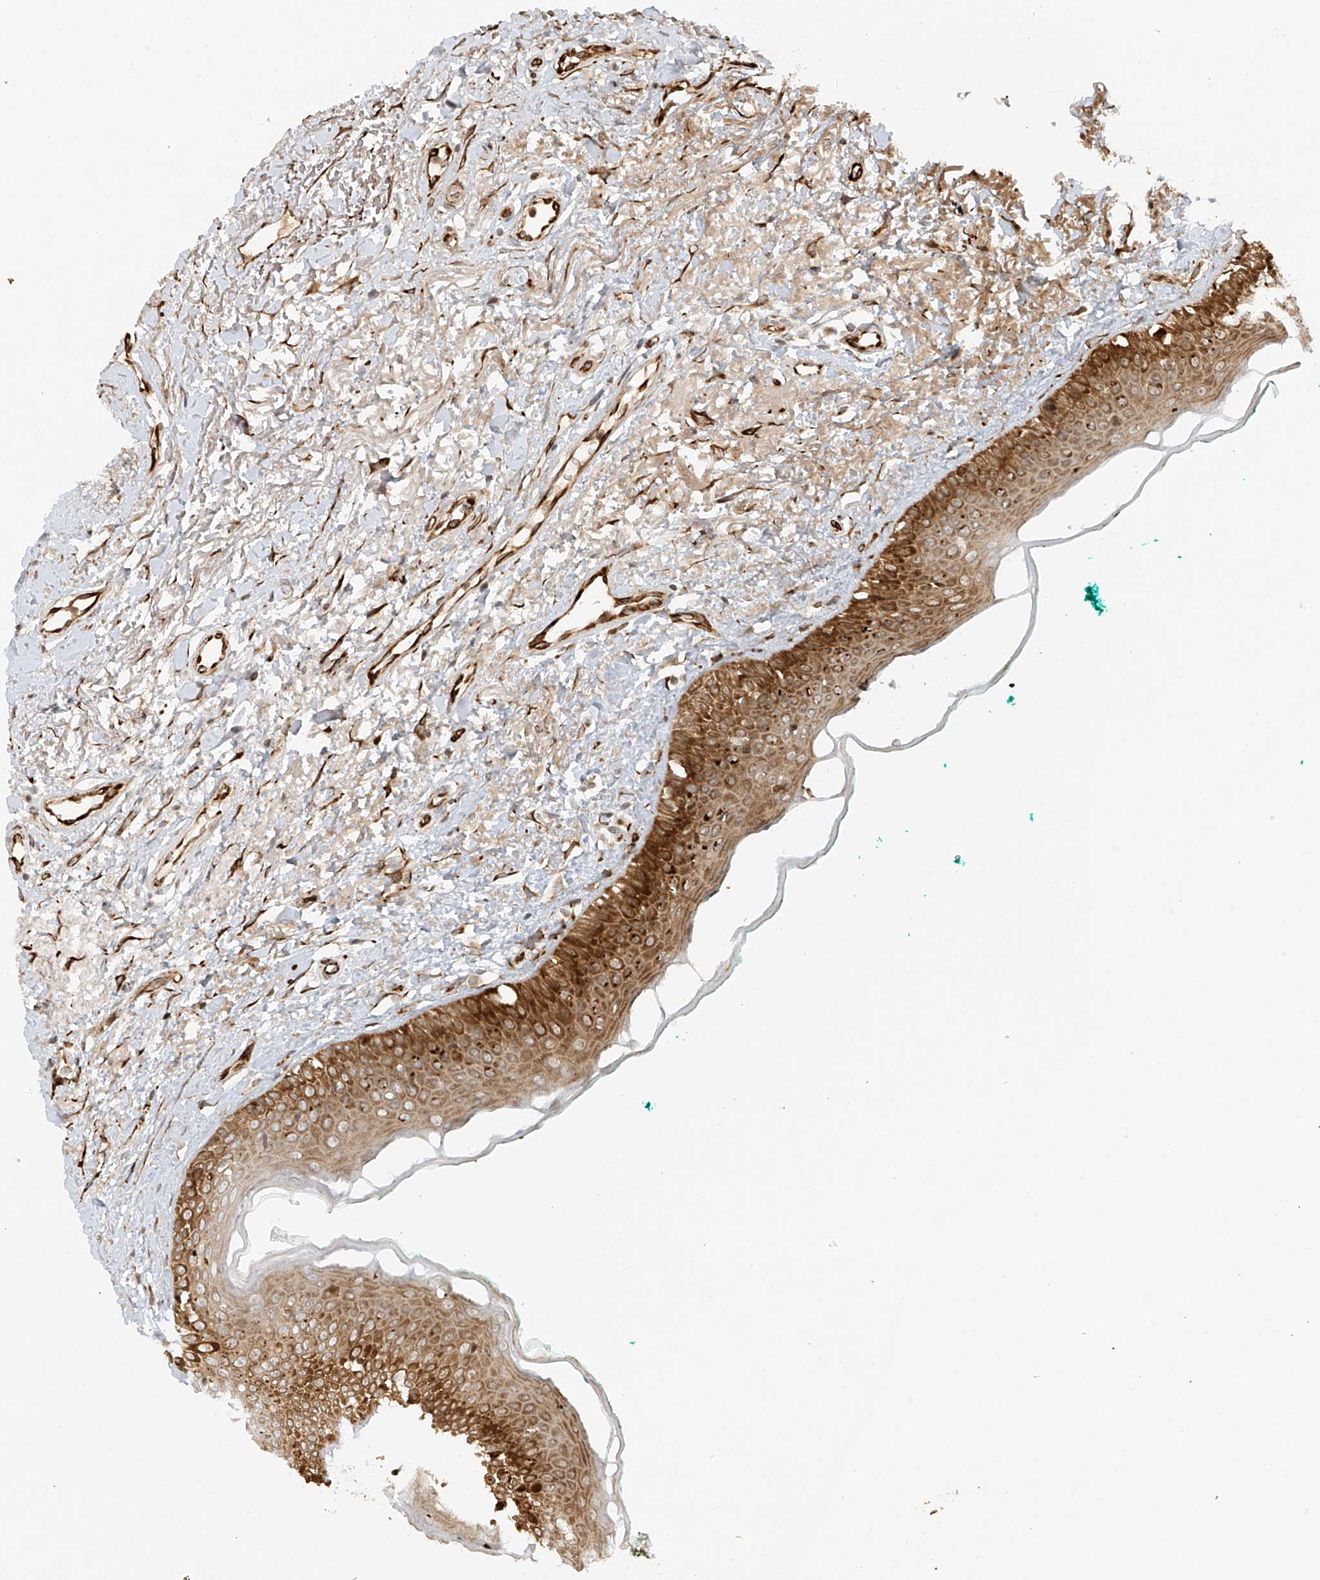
{"staining": {"intensity": "moderate", "quantity": ">75%", "location": "cytoplasmic/membranous"}, "tissue": "oral mucosa", "cell_type": "Squamous epithelial cells", "image_type": "normal", "snomed": [{"axis": "morphology", "description": "Normal tissue, NOS"}, {"axis": "topography", "description": "Oral tissue"}], "caption": "An immunohistochemistry histopathology image of unremarkable tissue is shown. Protein staining in brown labels moderate cytoplasmic/membranous positivity in oral mucosa within squamous epithelial cells.", "gene": "MIPEP", "patient": {"sex": "female", "age": 70}}